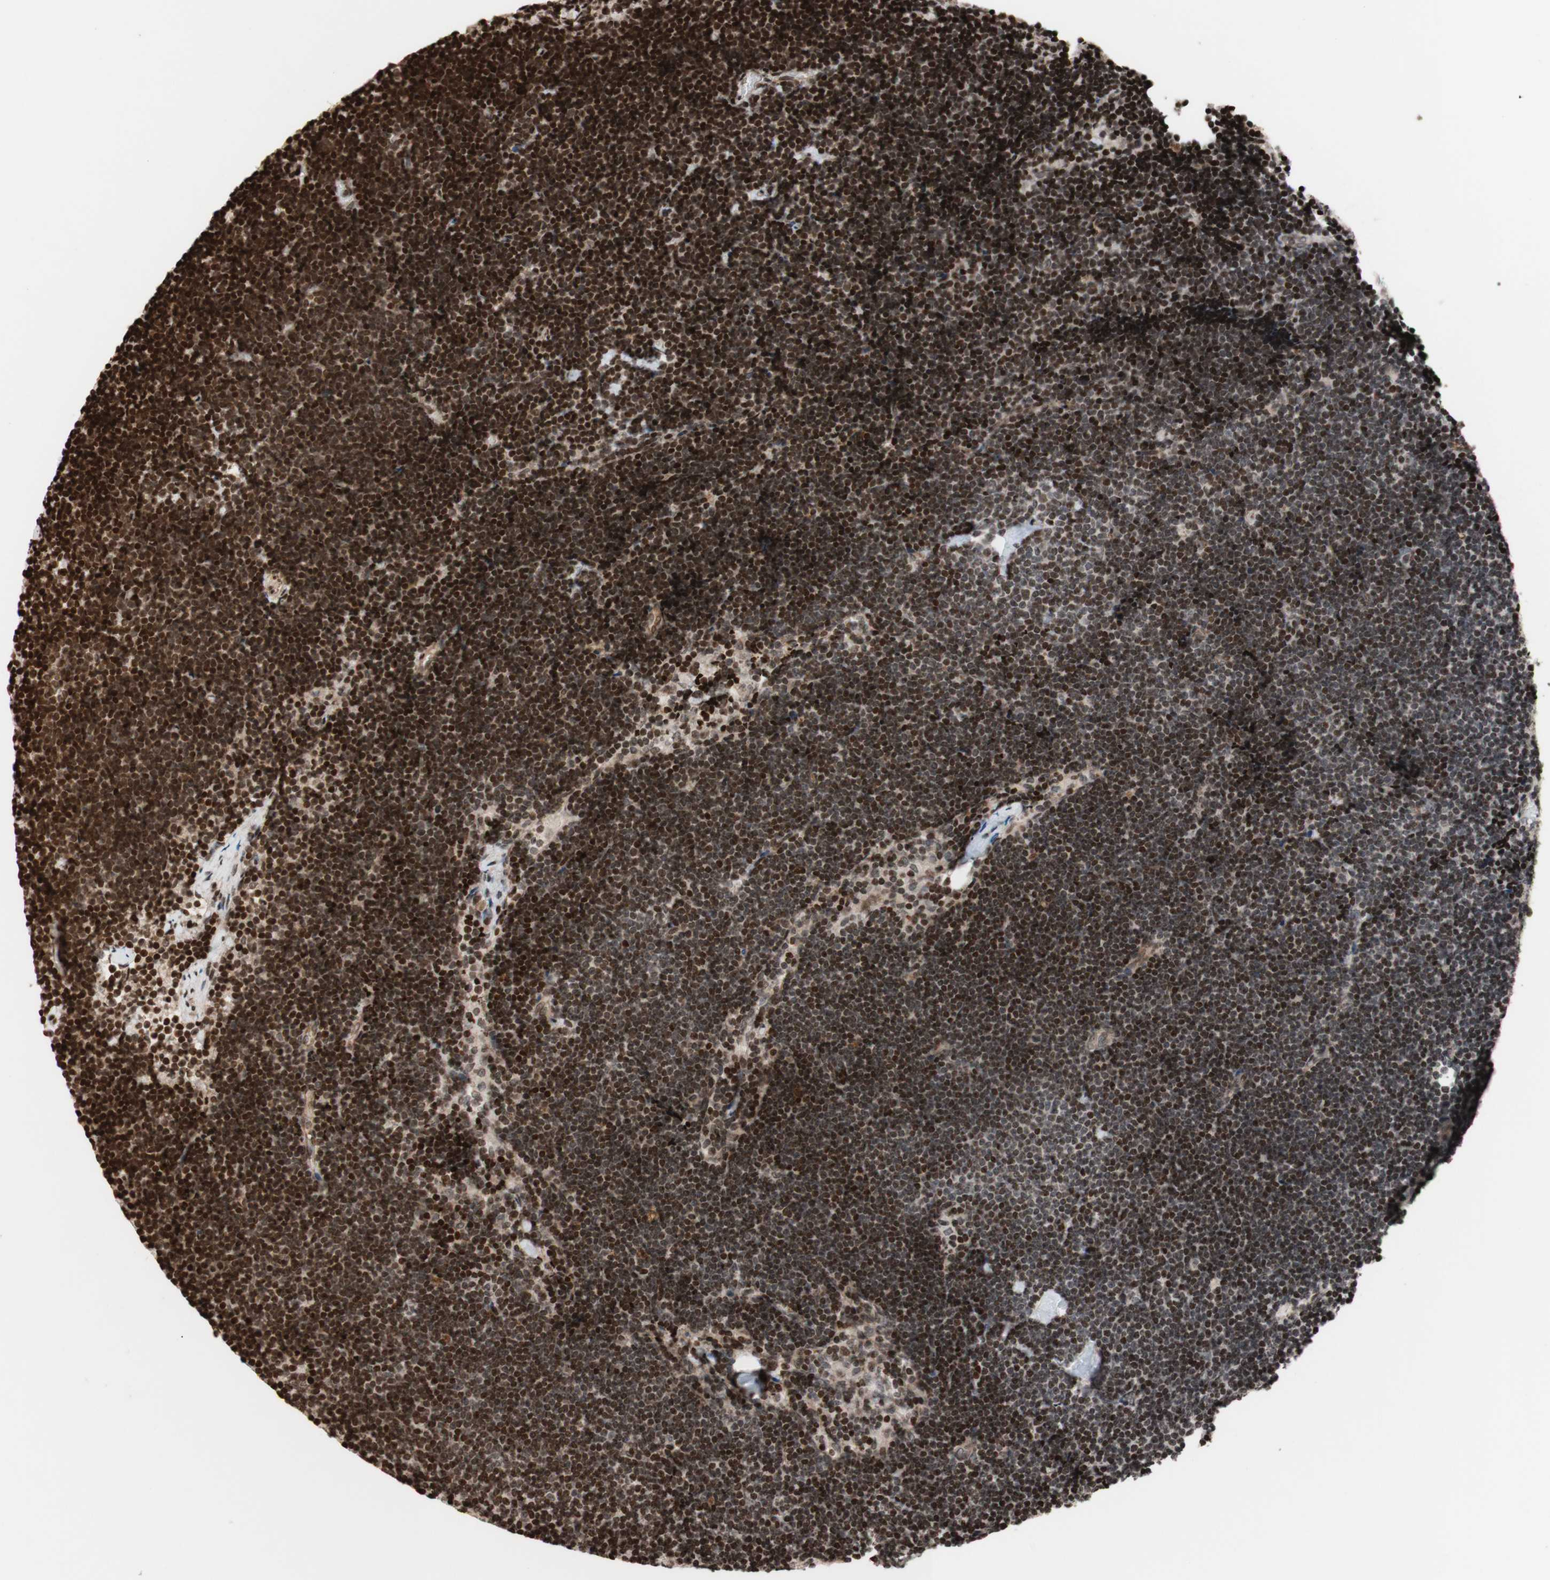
{"staining": {"intensity": "moderate", "quantity": "25%-75%", "location": "nuclear"}, "tissue": "lymph node", "cell_type": "Germinal center cells", "image_type": "normal", "snomed": [{"axis": "morphology", "description": "Normal tissue, NOS"}, {"axis": "topography", "description": "Lymph node"}], "caption": "IHC (DAB) staining of normal human lymph node reveals moderate nuclear protein positivity in about 25%-75% of germinal center cells.", "gene": "POLA1", "patient": {"sex": "male", "age": 63}}